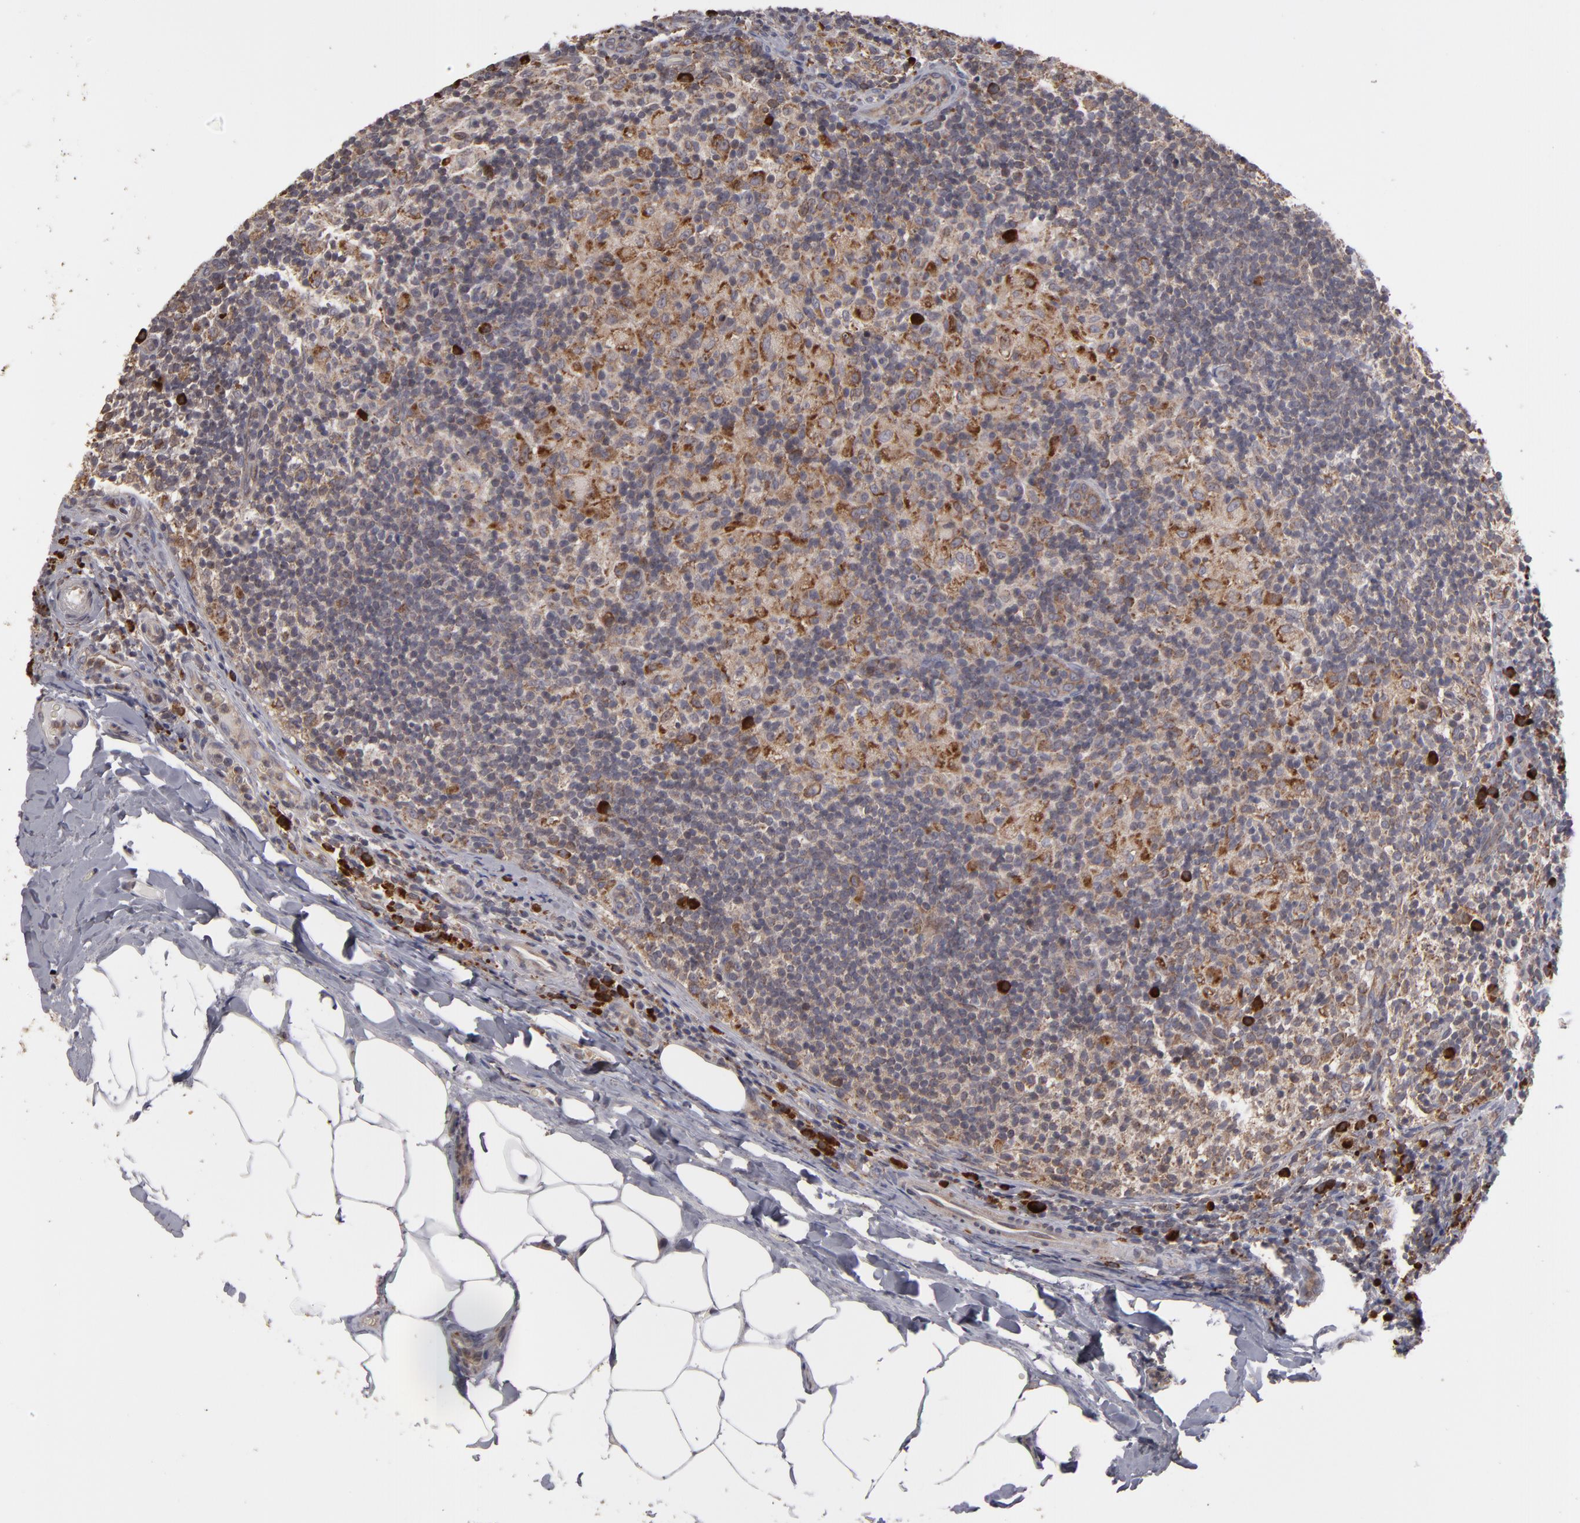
{"staining": {"intensity": "moderate", "quantity": ">75%", "location": "cytoplasmic/membranous"}, "tissue": "lymph node", "cell_type": "Germinal center cells", "image_type": "normal", "snomed": [{"axis": "morphology", "description": "Normal tissue, NOS"}, {"axis": "morphology", "description": "Inflammation, NOS"}, {"axis": "topography", "description": "Lymph node"}], "caption": "An immunohistochemistry image of unremarkable tissue is shown. Protein staining in brown labels moderate cytoplasmic/membranous positivity in lymph node within germinal center cells.", "gene": "SND1", "patient": {"sex": "male", "age": 46}}